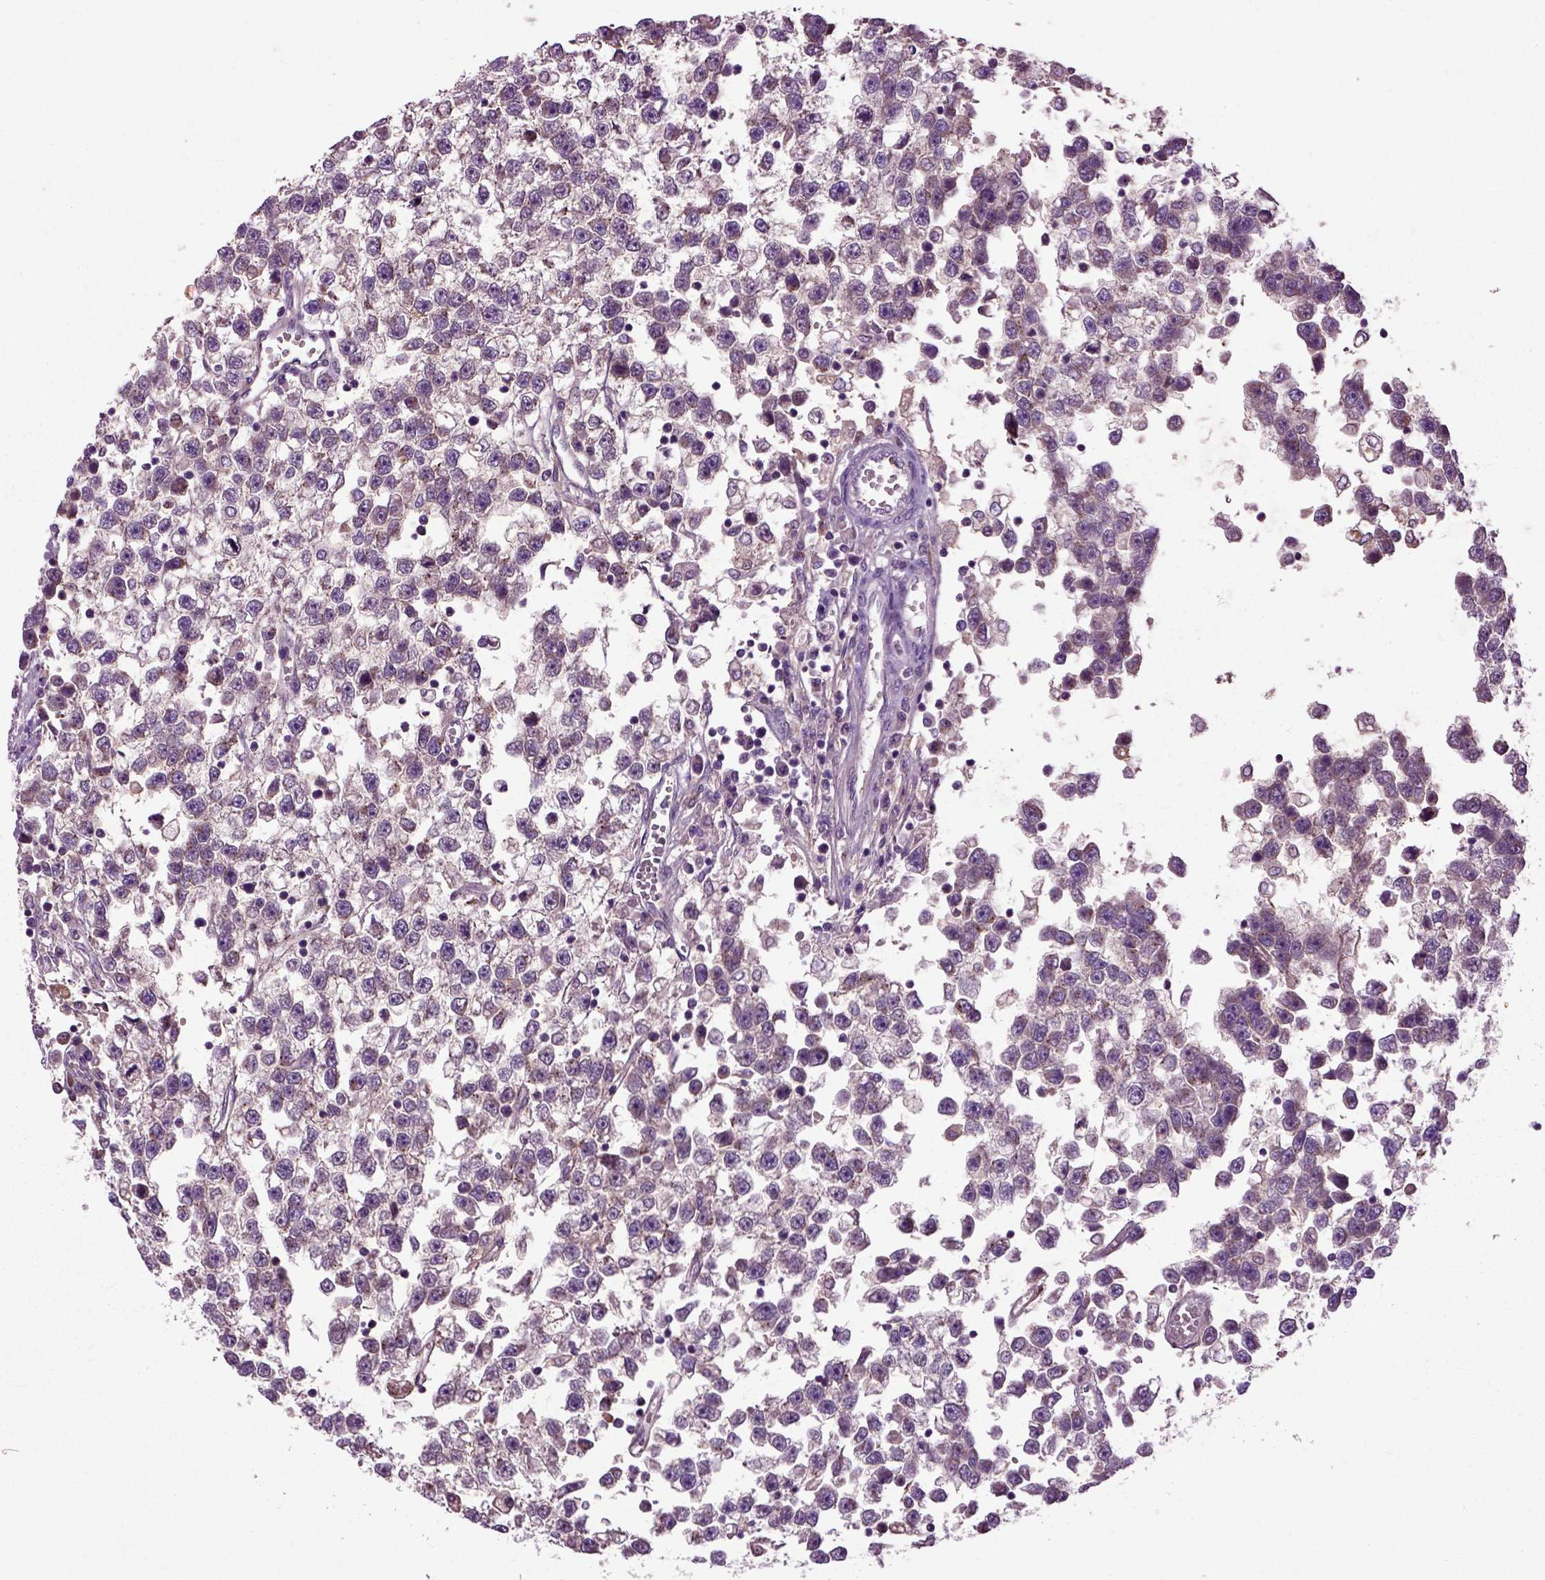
{"staining": {"intensity": "negative", "quantity": "none", "location": "none"}, "tissue": "testis cancer", "cell_type": "Tumor cells", "image_type": "cancer", "snomed": [{"axis": "morphology", "description": "Seminoma, NOS"}, {"axis": "topography", "description": "Testis"}], "caption": "Immunohistochemistry (IHC) micrograph of neoplastic tissue: human seminoma (testis) stained with DAB (3,3'-diaminobenzidine) exhibits no significant protein expression in tumor cells. (DAB immunohistochemistry with hematoxylin counter stain).", "gene": "SPON1", "patient": {"sex": "male", "age": 34}}